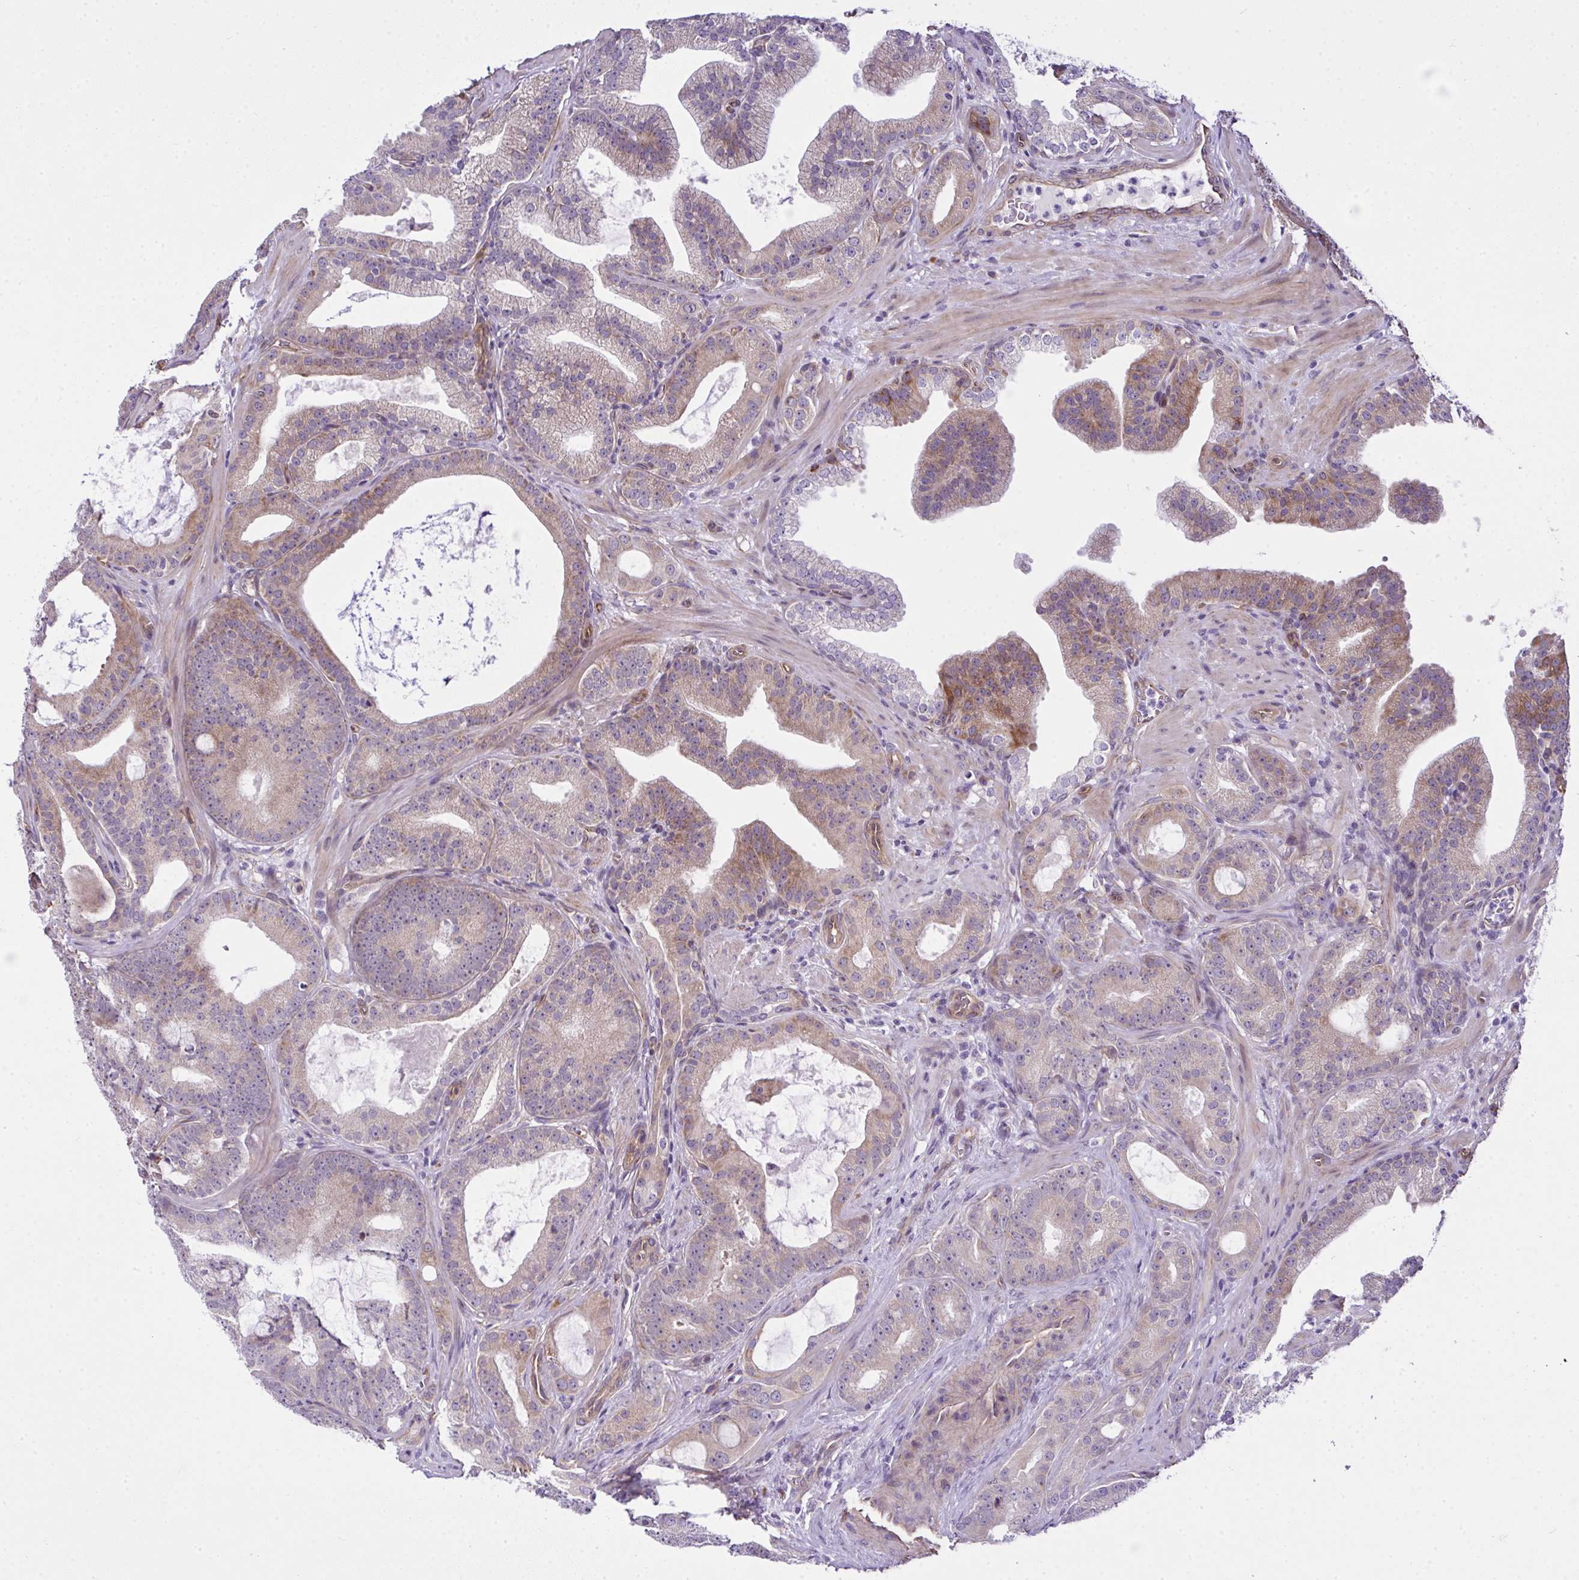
{"staining": {"intensity": "weak", "quantity": "<25%", "location": "cytoplasmic/membranous"}, "tissue": "prostate cancer", "cell_type": "Tumor cells", "image_type": "cancer", "snomed": [{"axis": "morphology", "description": "Adenocarcinoma, High grade"}, {"axis": "topography", "description": "Prostate"}], "caption": "This is an IHC histopathology image of high-grade adenocarcinoma (prostate). There is no expression in tumor cells.", "gene": "RSKR", "patient": {"sex": "male", "age": 65}}